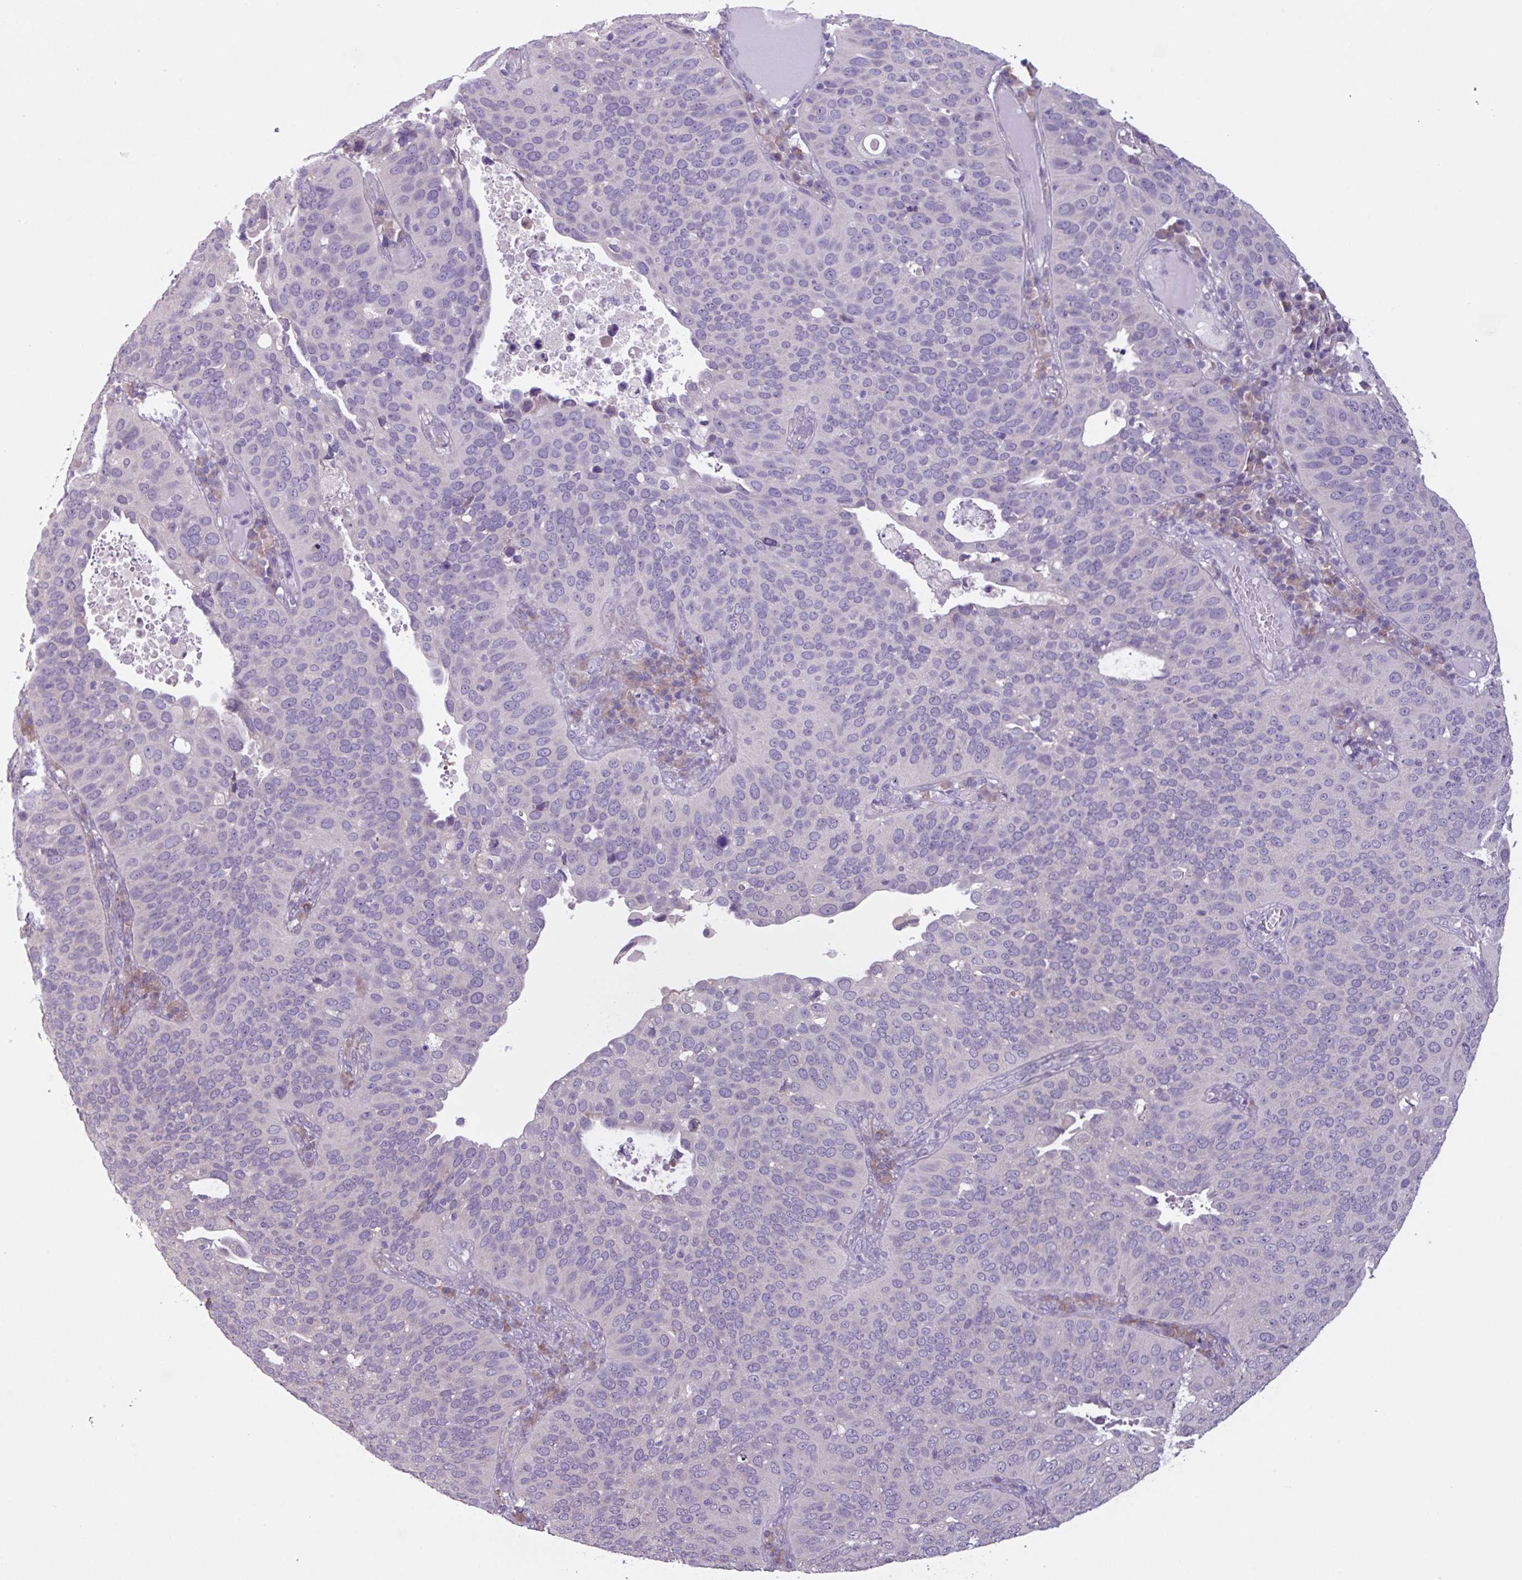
{"staining": {"intensity": "negative", "quantity": "none", "location": "none"}, "tissue": "cervical cancer", "cell_type": "Tumor cells", "image_type": "cancer", "snomed": [{"axis": "morphology", "description": "Squamous cell carcinoma, NOS"}, {"axis": "topography", "description": "Cervix"}], "caption": "A histopathology image of cervical squamous cell carcinoma stained for a protein exhibits no brown staining in tumor cells.", "gene": "C20orf27", "patient": {"sex": "female", "age": 36}}